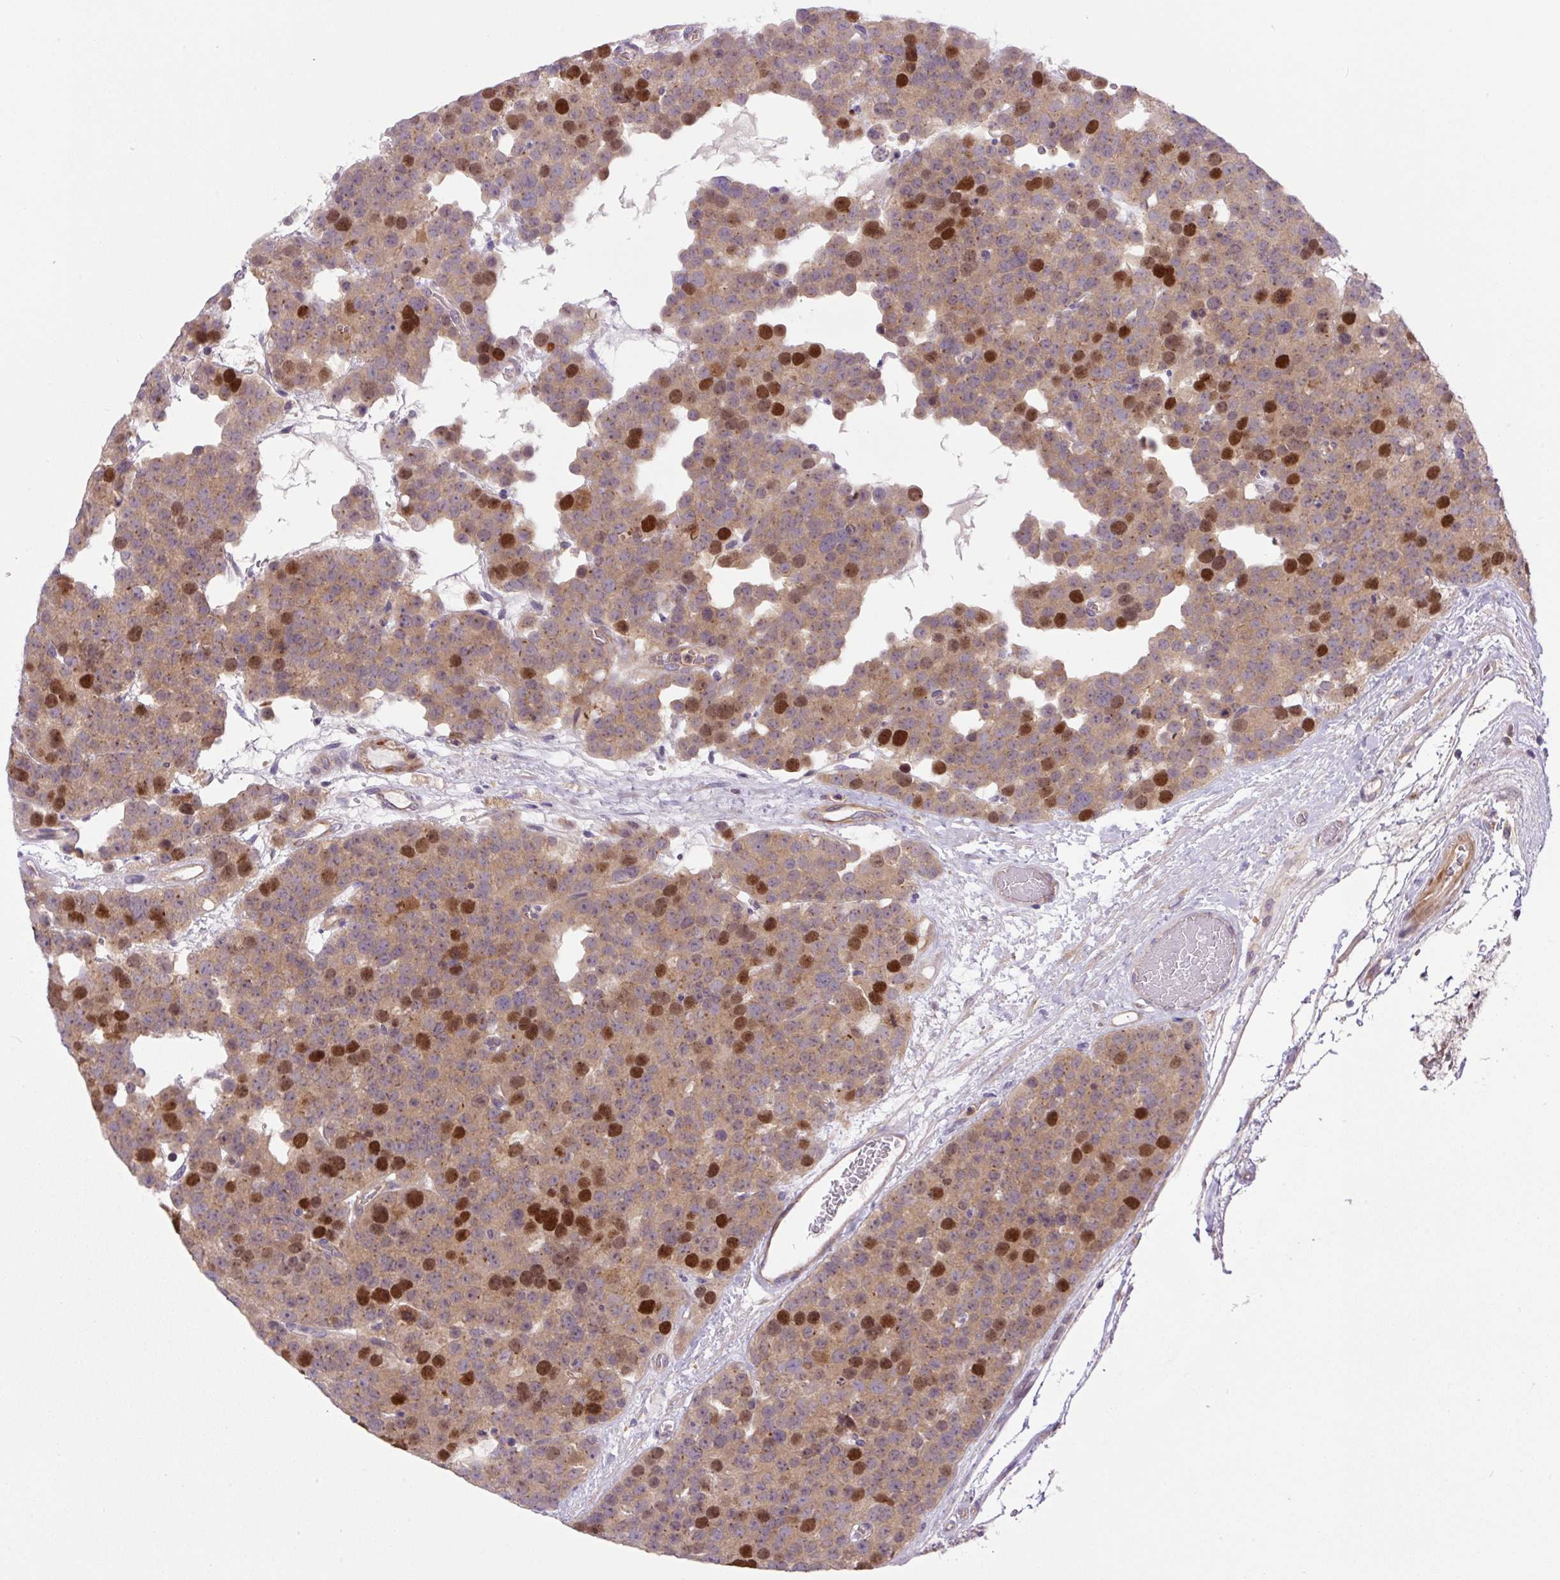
{"staining": {"intensity": "strong", "quantity": "25%-75%", "location": "cytoplasmic/membranous,nuclear"}, "tissue": "testis cancer", "cell_type": "Tumor cells", "image_type": "cancer", "snomed": [{"axis": "morphology", "description": "Seminoma, NOS"}, {"axis": "topography", "description": "Testis"}], "caption": "High-power microscopy captured an immunohistochemistry (IHC) micrograph of testis cancer (seminoma), revealing strong cytoplasmic/membranous and nuclear expression in about 25%-75% of tumor cells. The staining is performed using DAB brown chromogen to label protein expression. The nuclei are counter-stained blue using hematoxylin.", "gene": "KIFC1", "patient": {"sex": "male", "age": 71}}